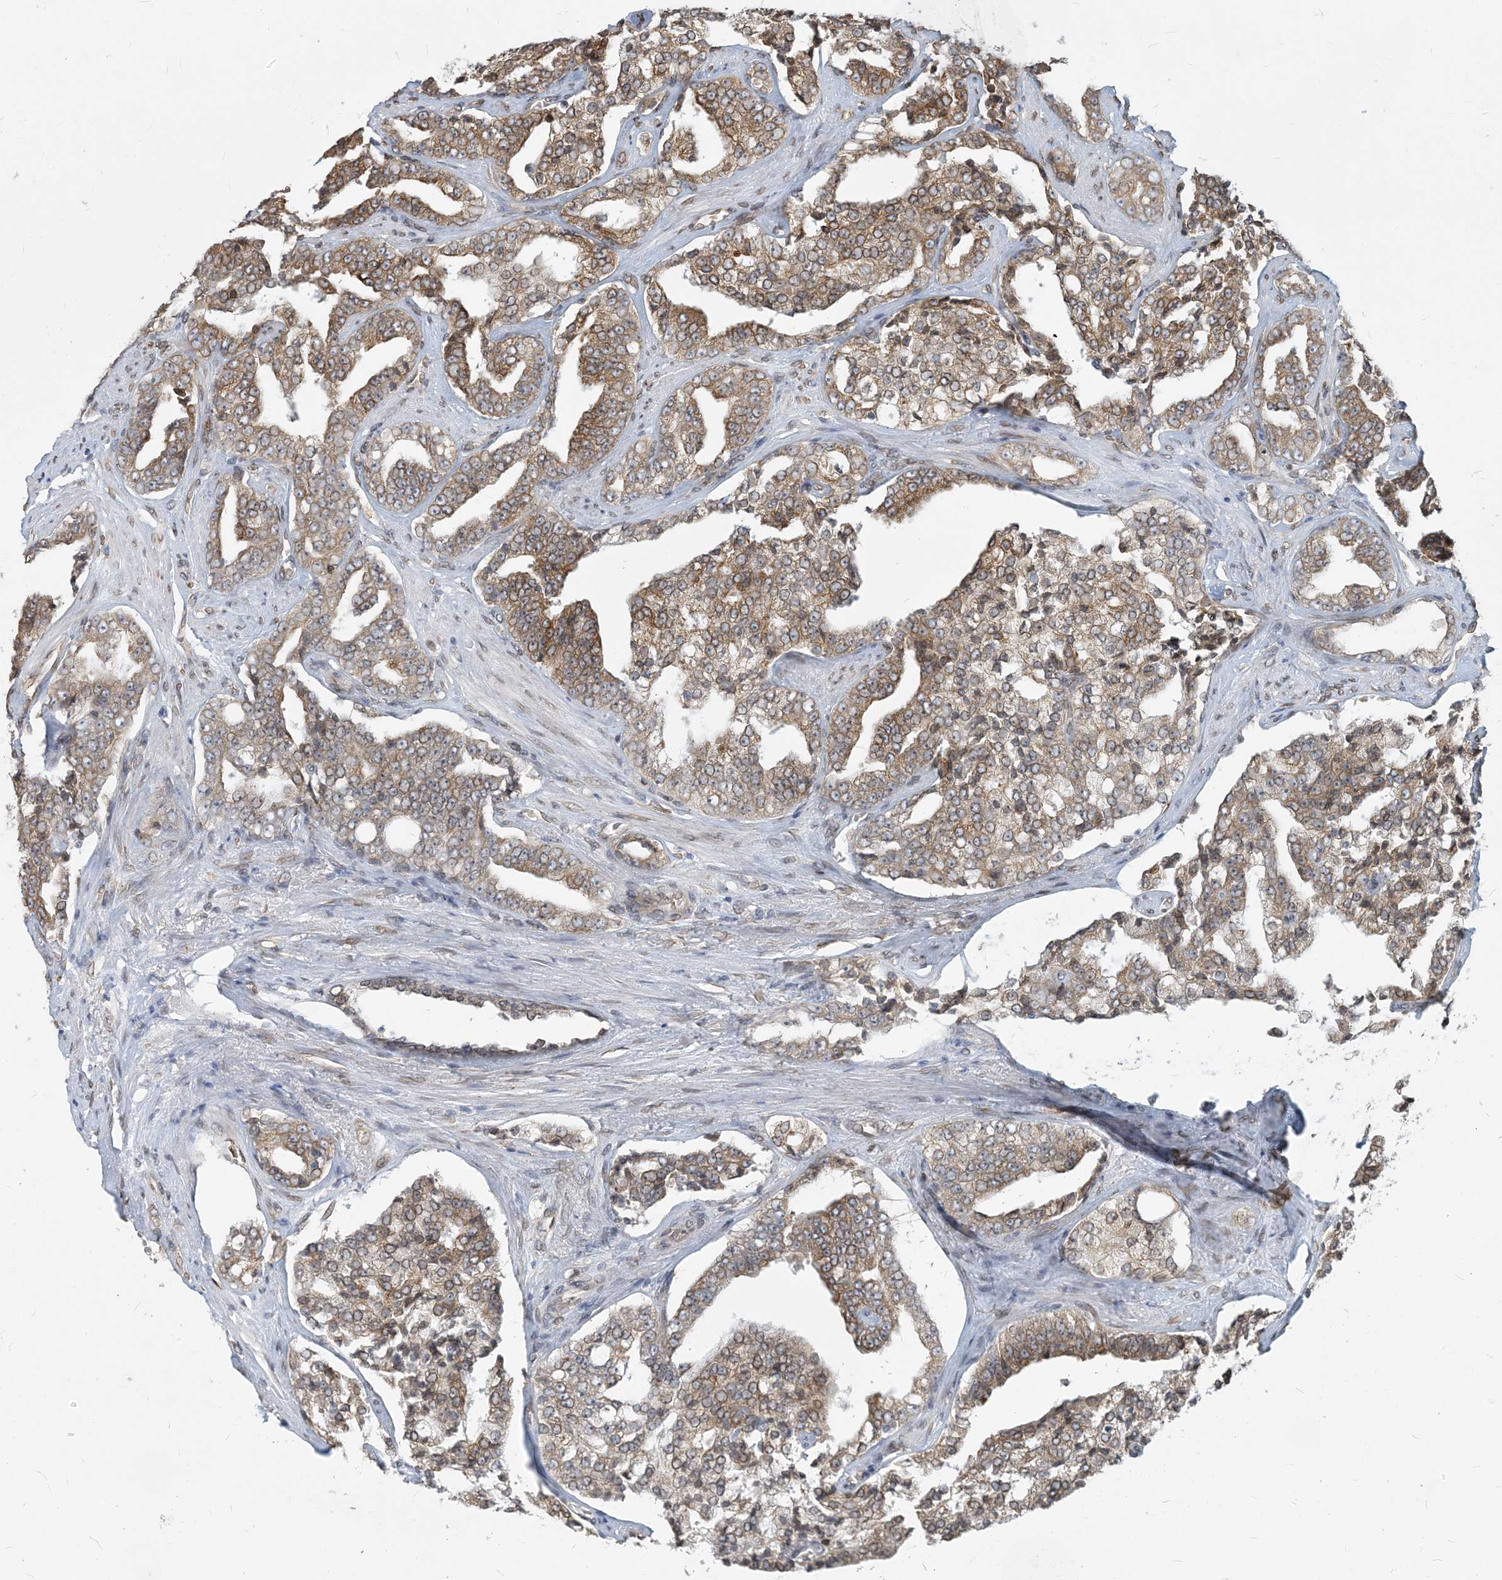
{"staining": {"intensity": "moderate", "quantity": ">75%", "location": "cytoplasmic/membranous"}, "tissue": "prostate cancer", "cell_type": "Tumor cells", "image_type": "cancer", "snomed": [{"axis": "morphology", "description": "Adenocarcinoma, High grade"}, {"axis": "topography", "description": "Prostate"}], "caption": "Tumor cells show moderate cytoplasmic/membranous staining in about >75% of cells in prostate cancer.", "gene": "WWP1", "patient": {"sex": "male", "age": 71}}